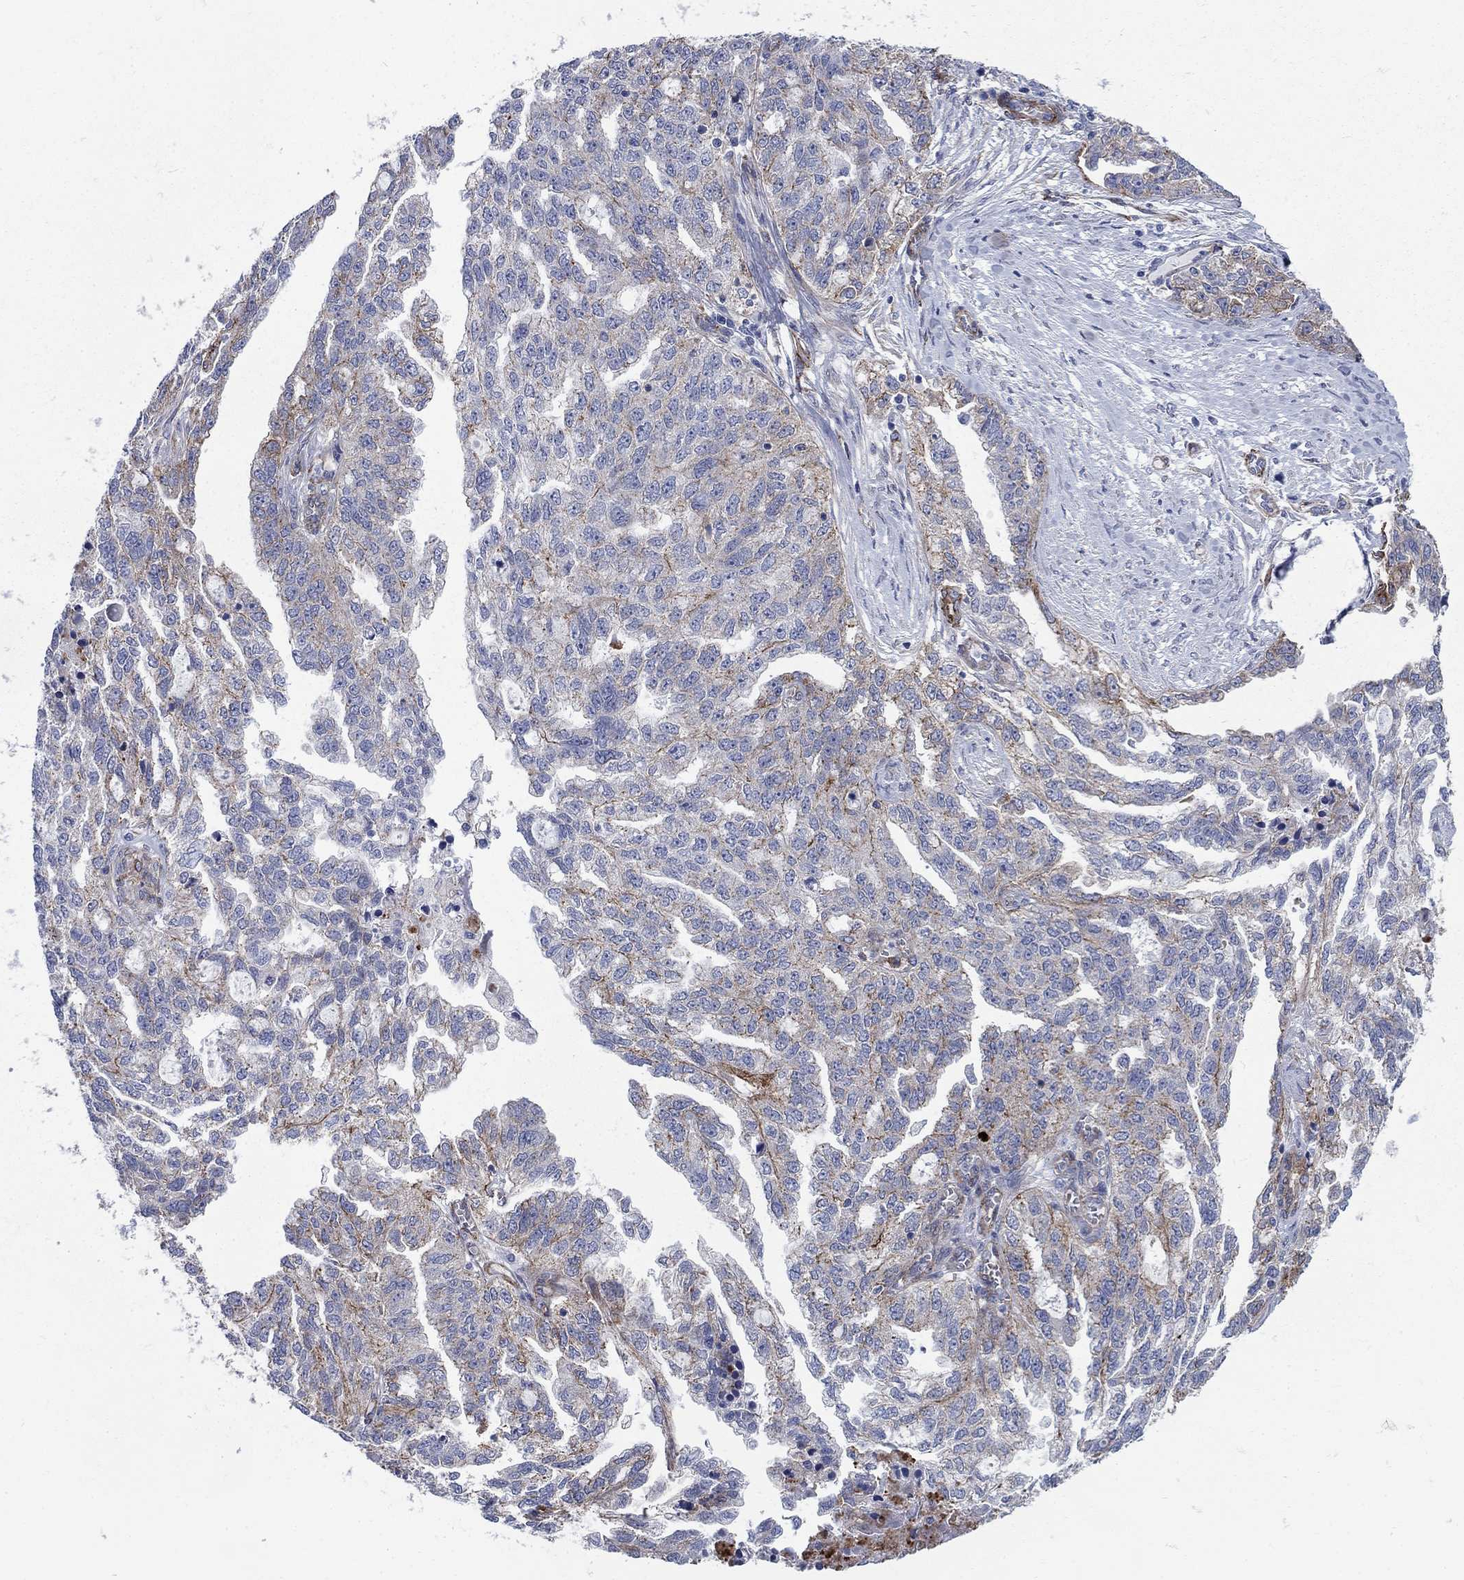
{"staining": {"intensity": "moderate", "quantity": "25%-75%", "location": "cytoplasmic/membranous"}, "tissue": "ovarian cancer", "cell_type": "Tumor cells", "image_type": "cancer", "snomed": [{"axis": "morphology", "description": "Cystadenocarcinoma, serous, NOS"}, {"axis": "topography", "description": "Ovary"}], "caption": "This is an image of immunohistochemistry staining of serous cystadenocarcinoma (ovarian), which shows moderate expression in the cytoplasmic/membranous of tumor cells.", "gene": "SEPTIN8", "patient": {"sex": "female", "age": 51}}